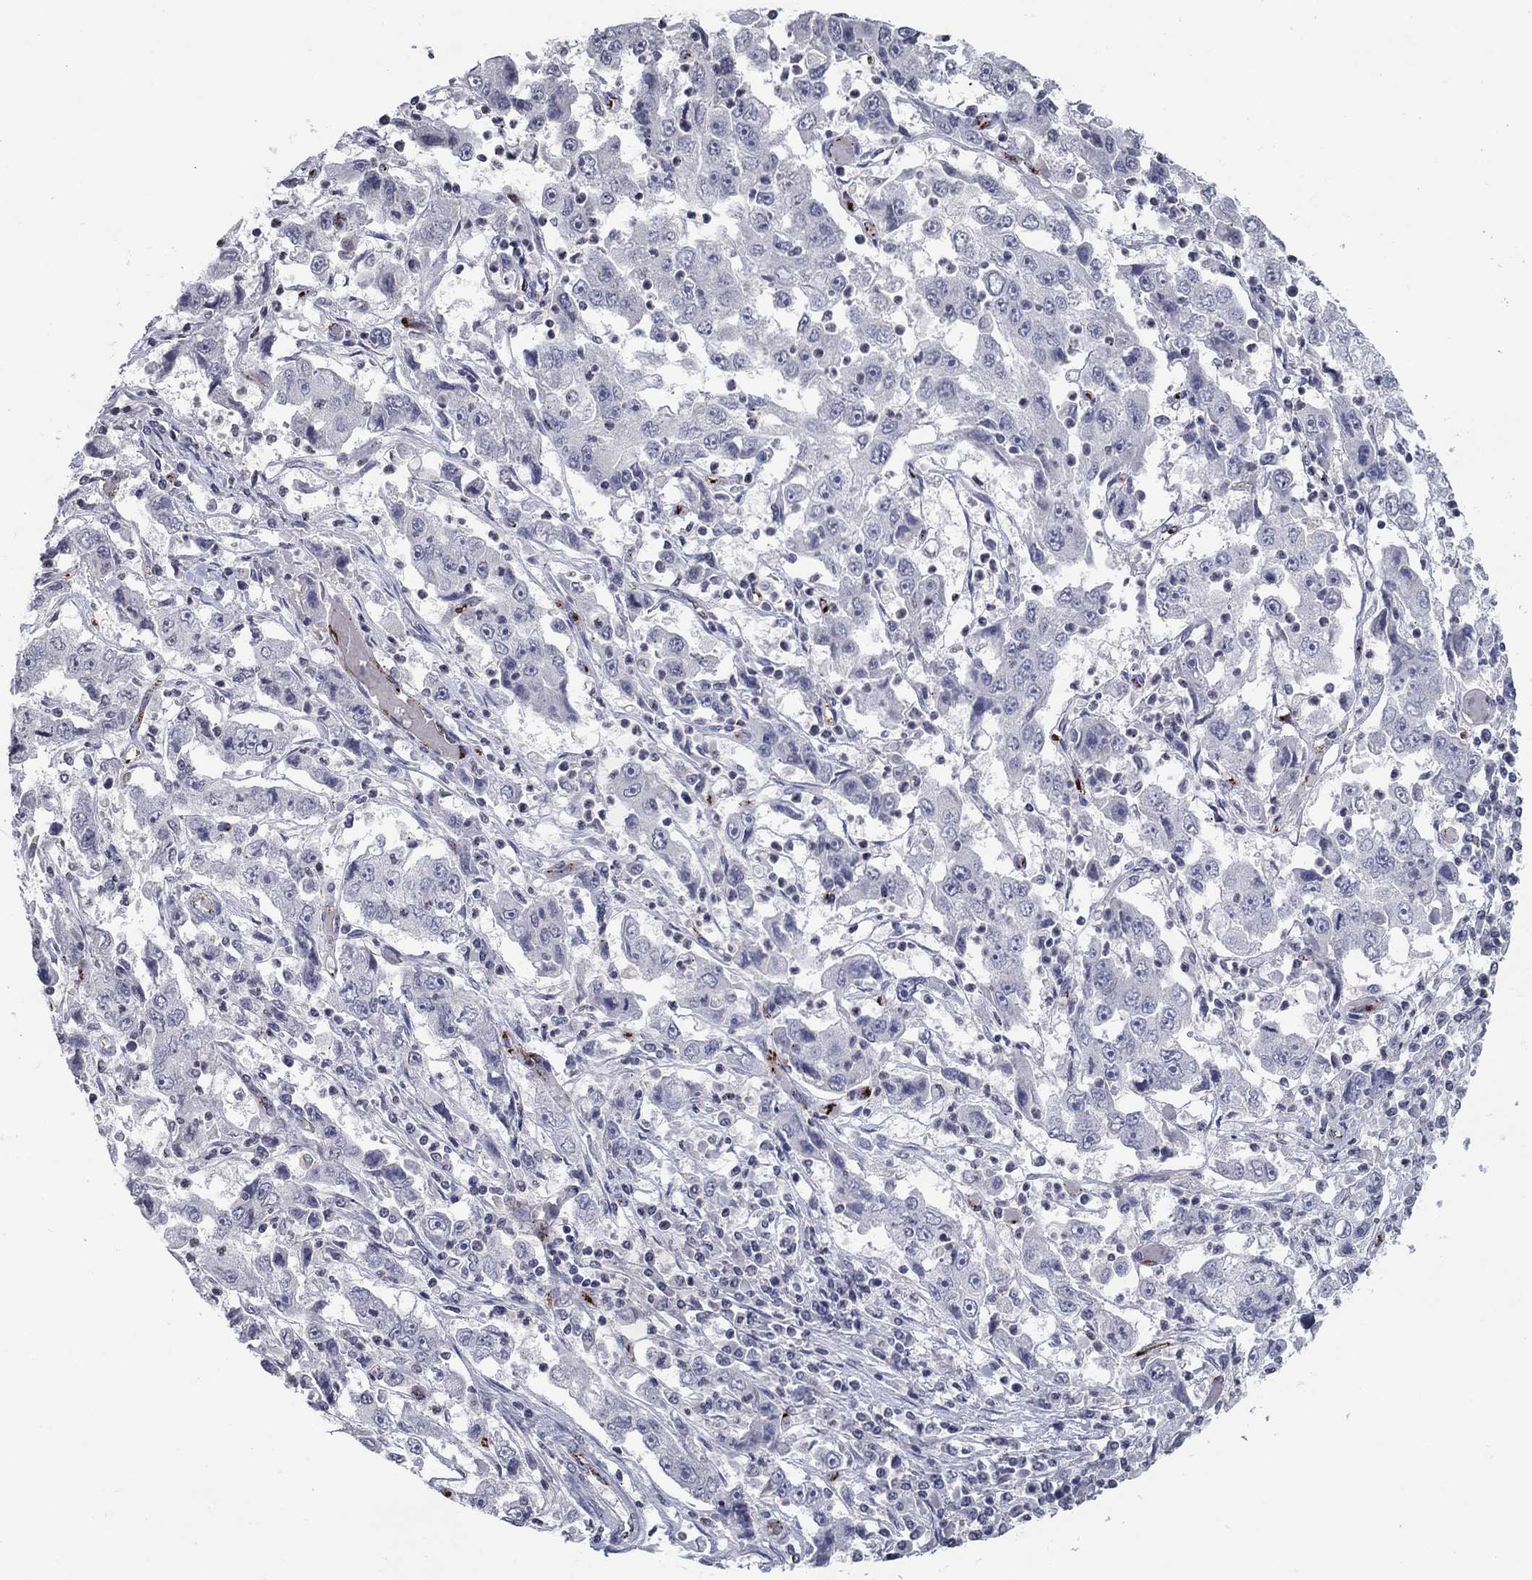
{"staining": {"intensity": "negative", "quantity": "none", "location": "none"}, "tissue": "cervical cancer", "cell_type": "Tumor cells", "image_type": "cancer", "snomed": [{"axis": "morphology", "description": "Squamous cell carcinoma, NOS"}, {"axis": "topography", "description": "Cervix"}], "caption": "This histopathology image is of cervical cancer (squamous cell carcinoma) stained with immunohistochemistry (IHC) to label a protein in brown with the nuclei are counter-stained blue. There is no positivity in tumor cells. (Brightfield microscopy of DAB (3,3'-diaminobenzidine) immunohistochemistry at high magnification).", "gene": "TINAG", "patient": {"sex": "female", "age": 36}}